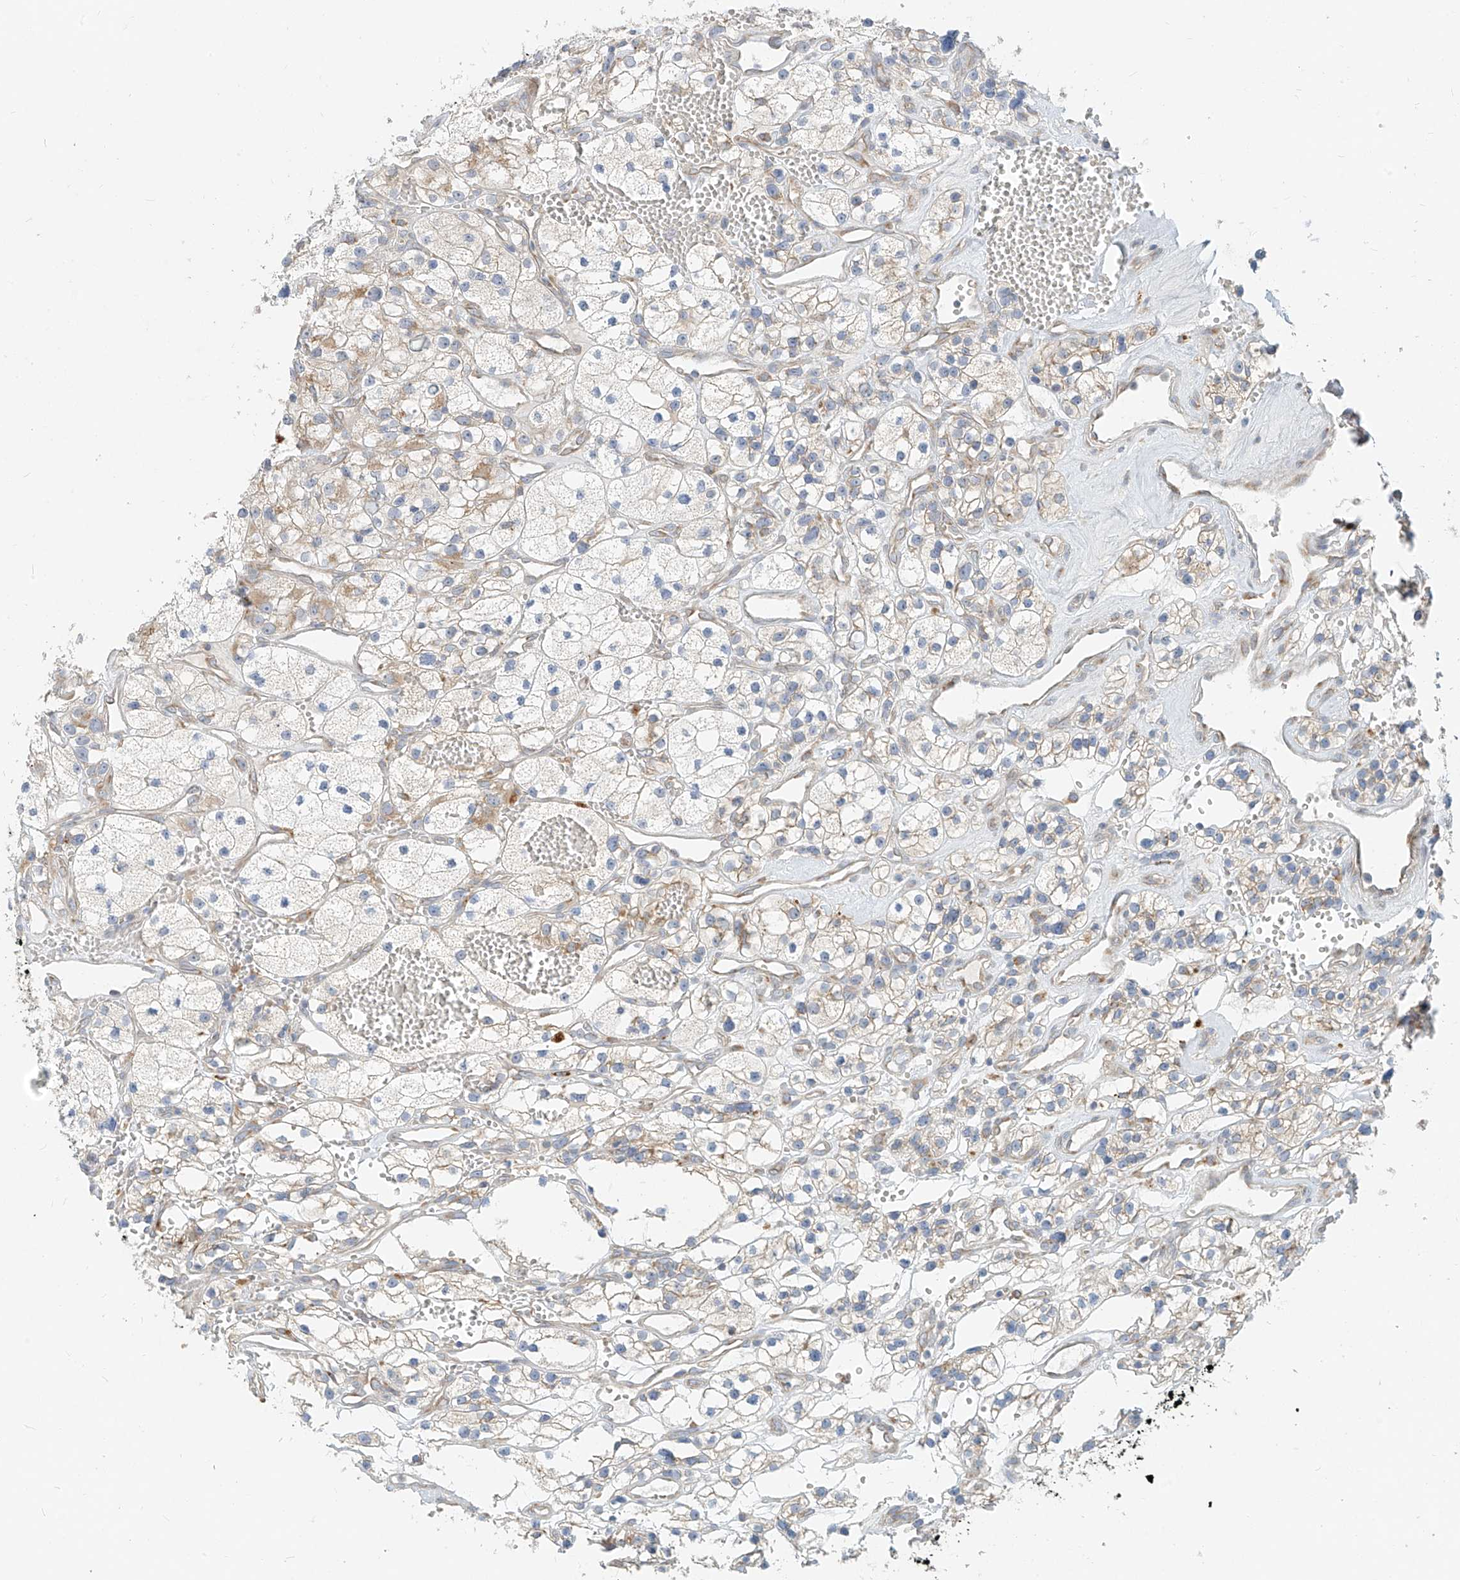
{"staining": {"intensity": "moderate", "quantity": "<25%", "location": "cytoplasmic/membranous"}, "tissue": "renal cancer", "cell_type": "Tumor cells", "image_type": "cancer", "snomed": [{"axis": "morphology", "description": "Adenocarcinoma, NOS"}, {"axis": "topography", "description": "Kidney"}], "caption": "Immunohistochemical staining of renal cancer exhibits low levels of moderate cytoplasmic/membranous protein positivity in approximately <25% of tumor cells.", "gene": "STT3A", "patient": {"sex": "female", "age": 57}}